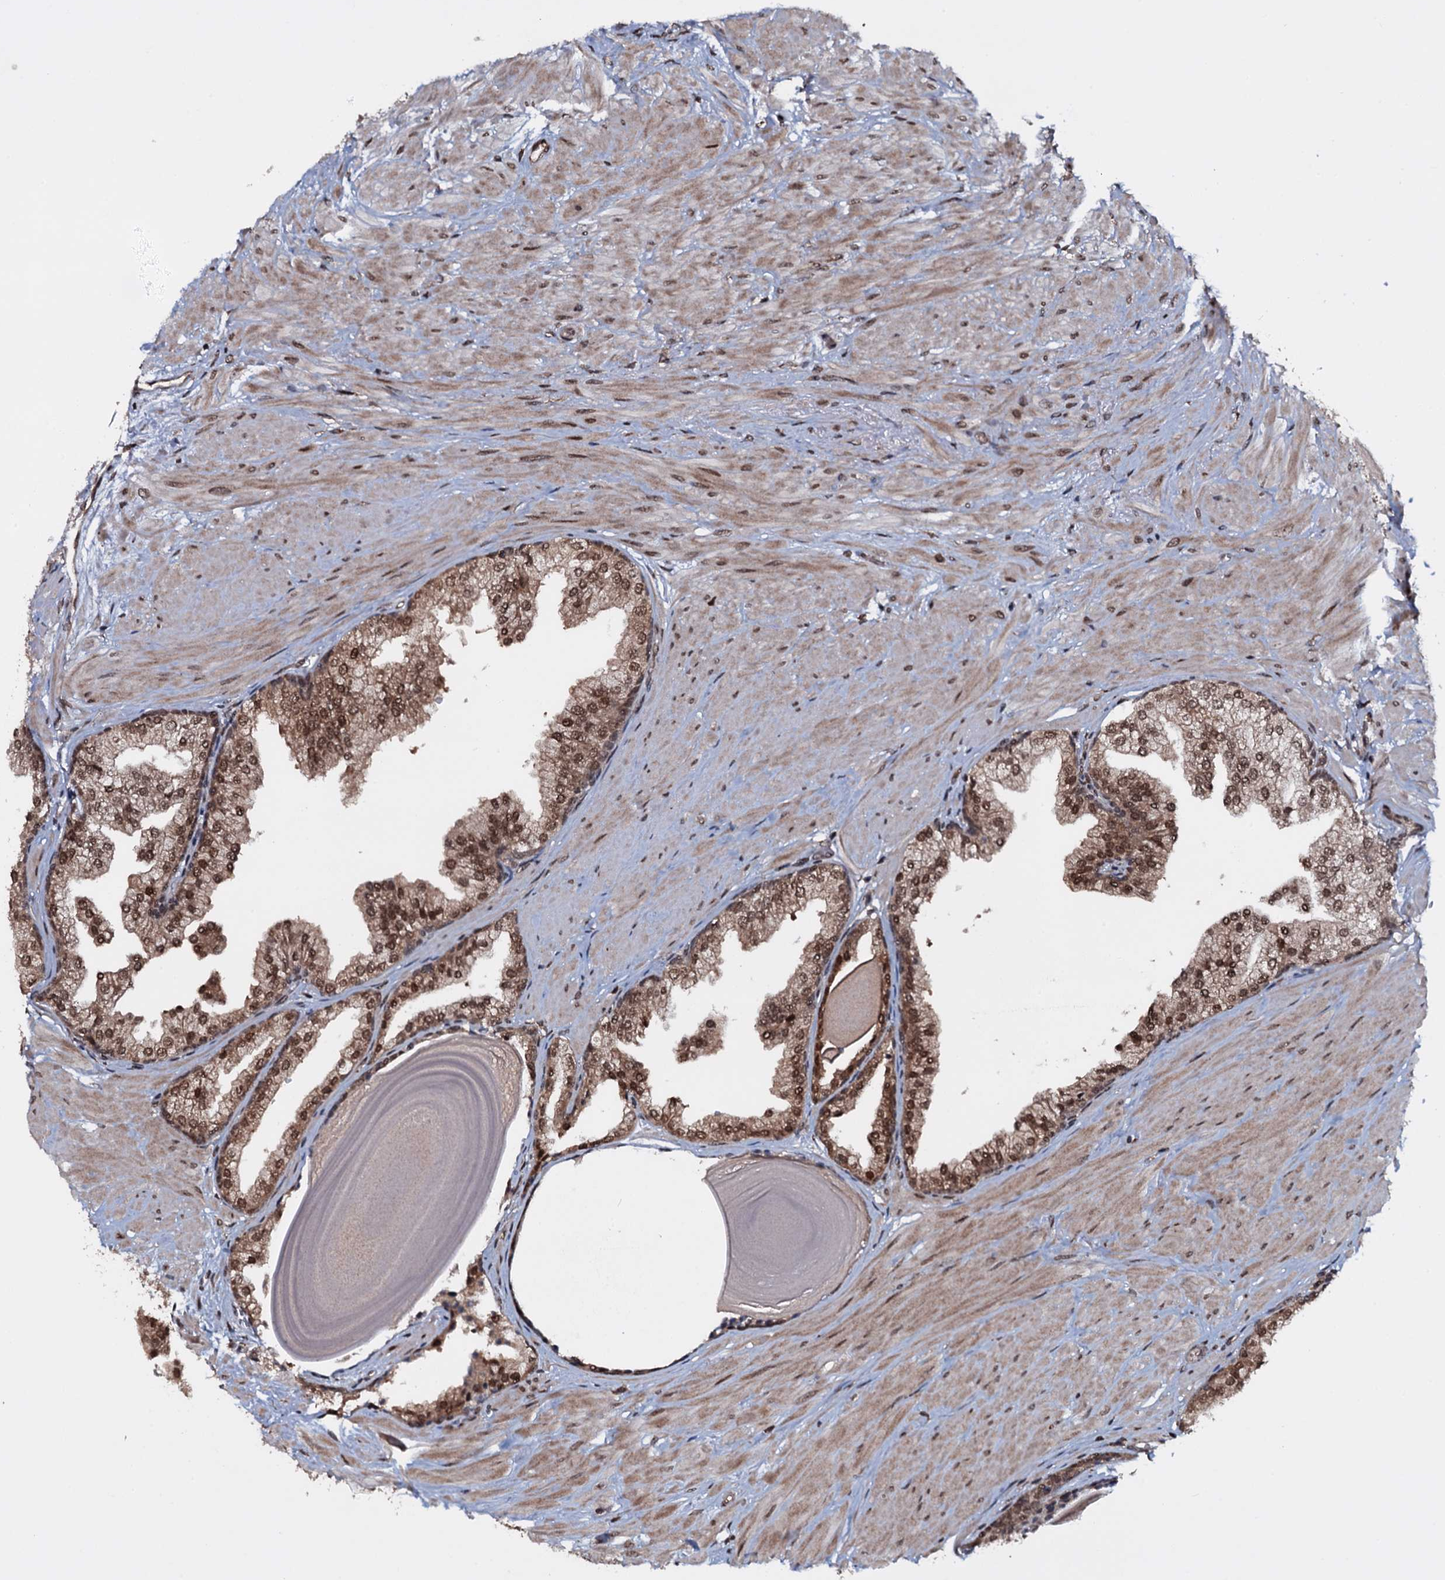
{"staining": {"intensity": "strong", "quantity": ">75%", "location": "cytoplasmic/membranous,nuclear"}, "tissue": "prostate", "cell_type": "Glandular cells", "image_type": "normal", "snomed": [{"axis": "morphology", "description": "Normal tissue, NOS"}, {"axis": "topography", "description": "Prostate"}], "caption": "Immunohistochemical staining of normal human prostate displays >75% levels of strong cytoplasmic/membranous,nuclear protein staining in about >75% of glandular cells.", "gene": "HDDC3", "patient": {"sex": "male", "age": 48}}